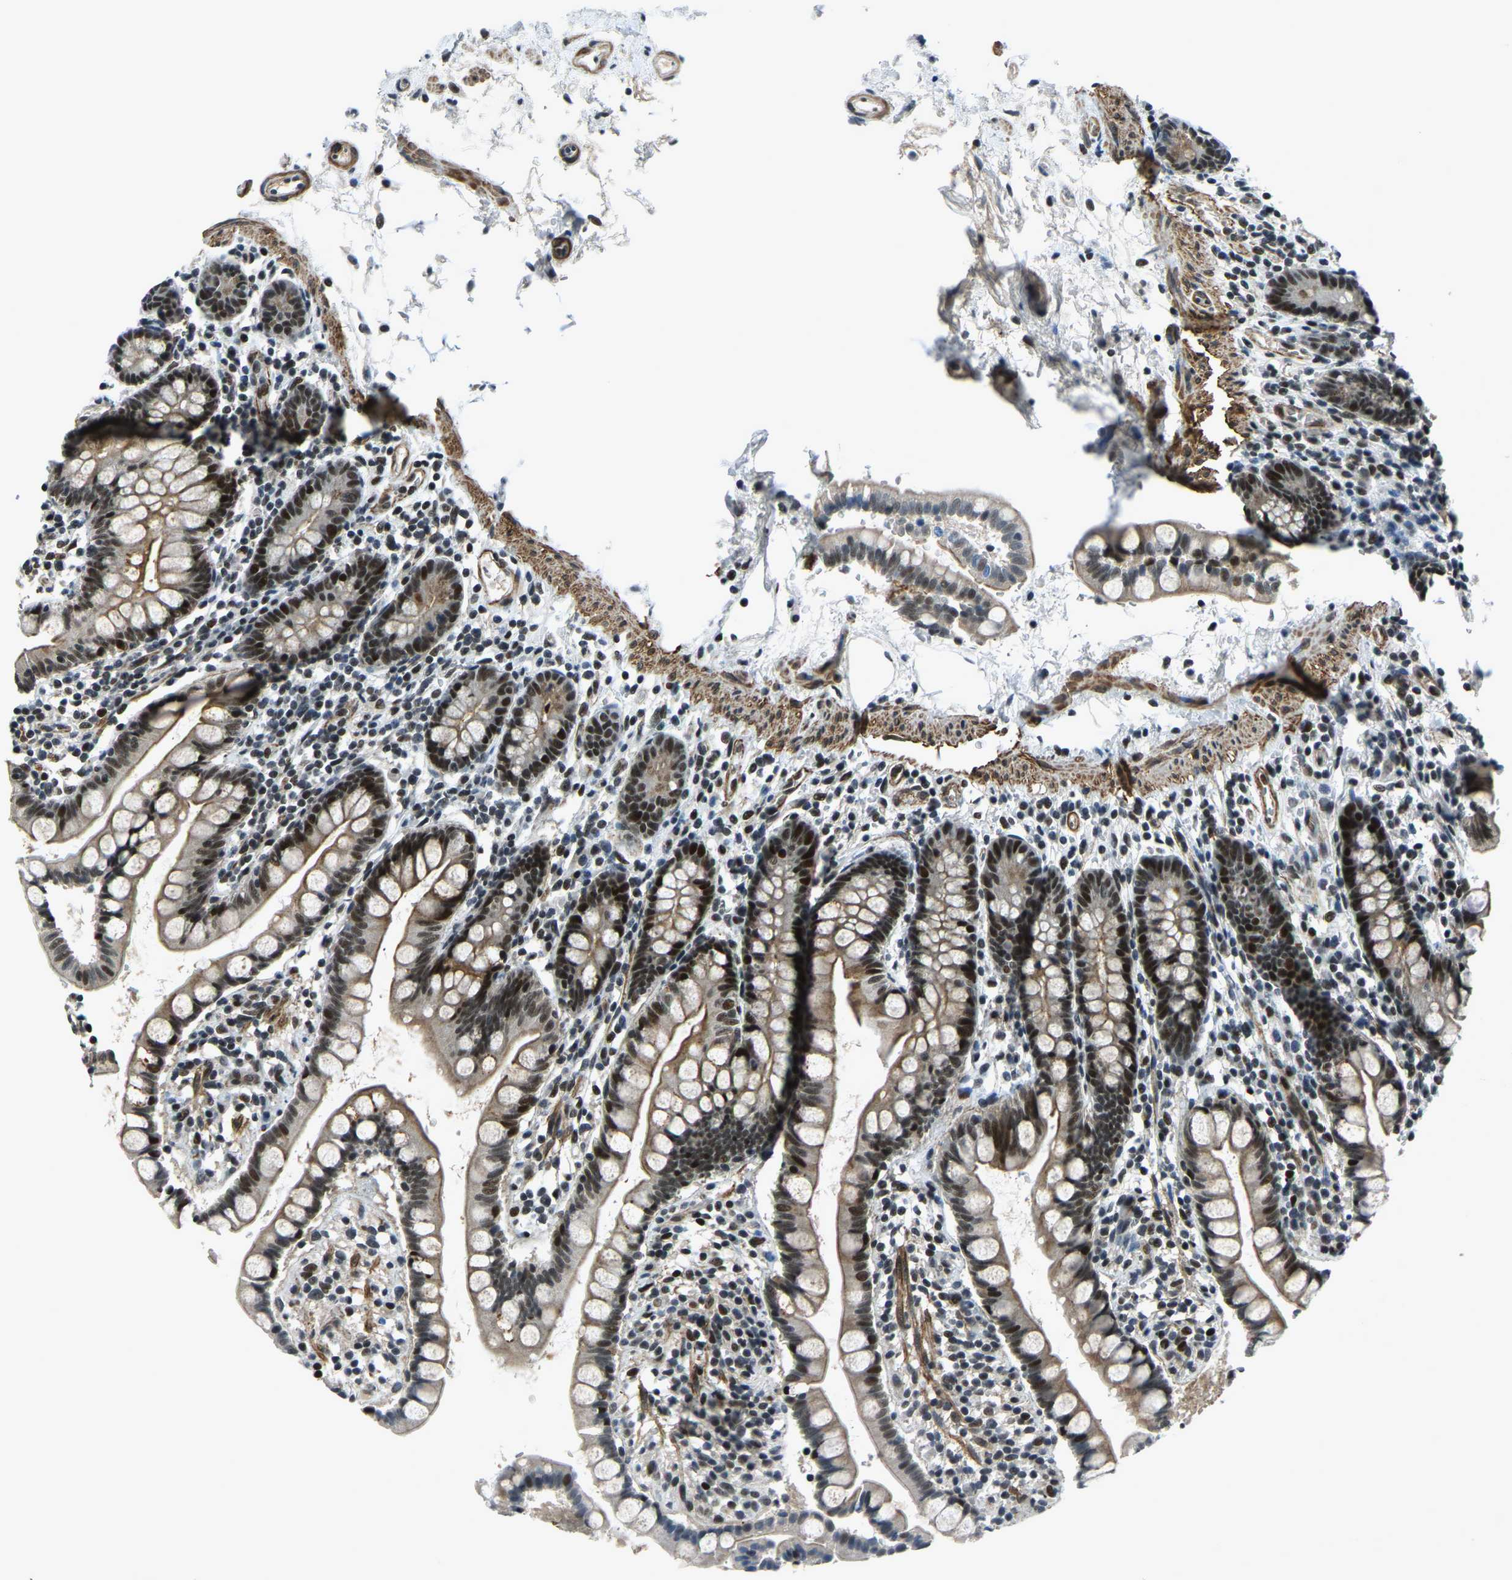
{"staining": {"intensity": "moderate", "quantity": "25%-75%", "location": "cytoplasmic/membranous,nuclear"}, "tissue": "small intestine", "cell_type": "Glandular cells", "image_type": "normal", "snomed": [{"axis": "morphology", "description": "Normal tissue, NOS"}, {"axis": "topography", "description": "Small intestine"}], "caption": "Immunohistochemistry staining of benign small intestine, which shows medium levels of moderate cytoplasmic/membranous,nuclear positivity in approximately 25%-75% of glandular cells indicating moderate cytoplasmic/membranous,nuclear protein expression. The staining was performed using DAB (3,3'-diaminobenzidine) (brown) for protein detection and nuclei were counterstained in hematoxylin (blue).", "gene": "PRCC", "patient": {"sex": "female", "age": 84}}